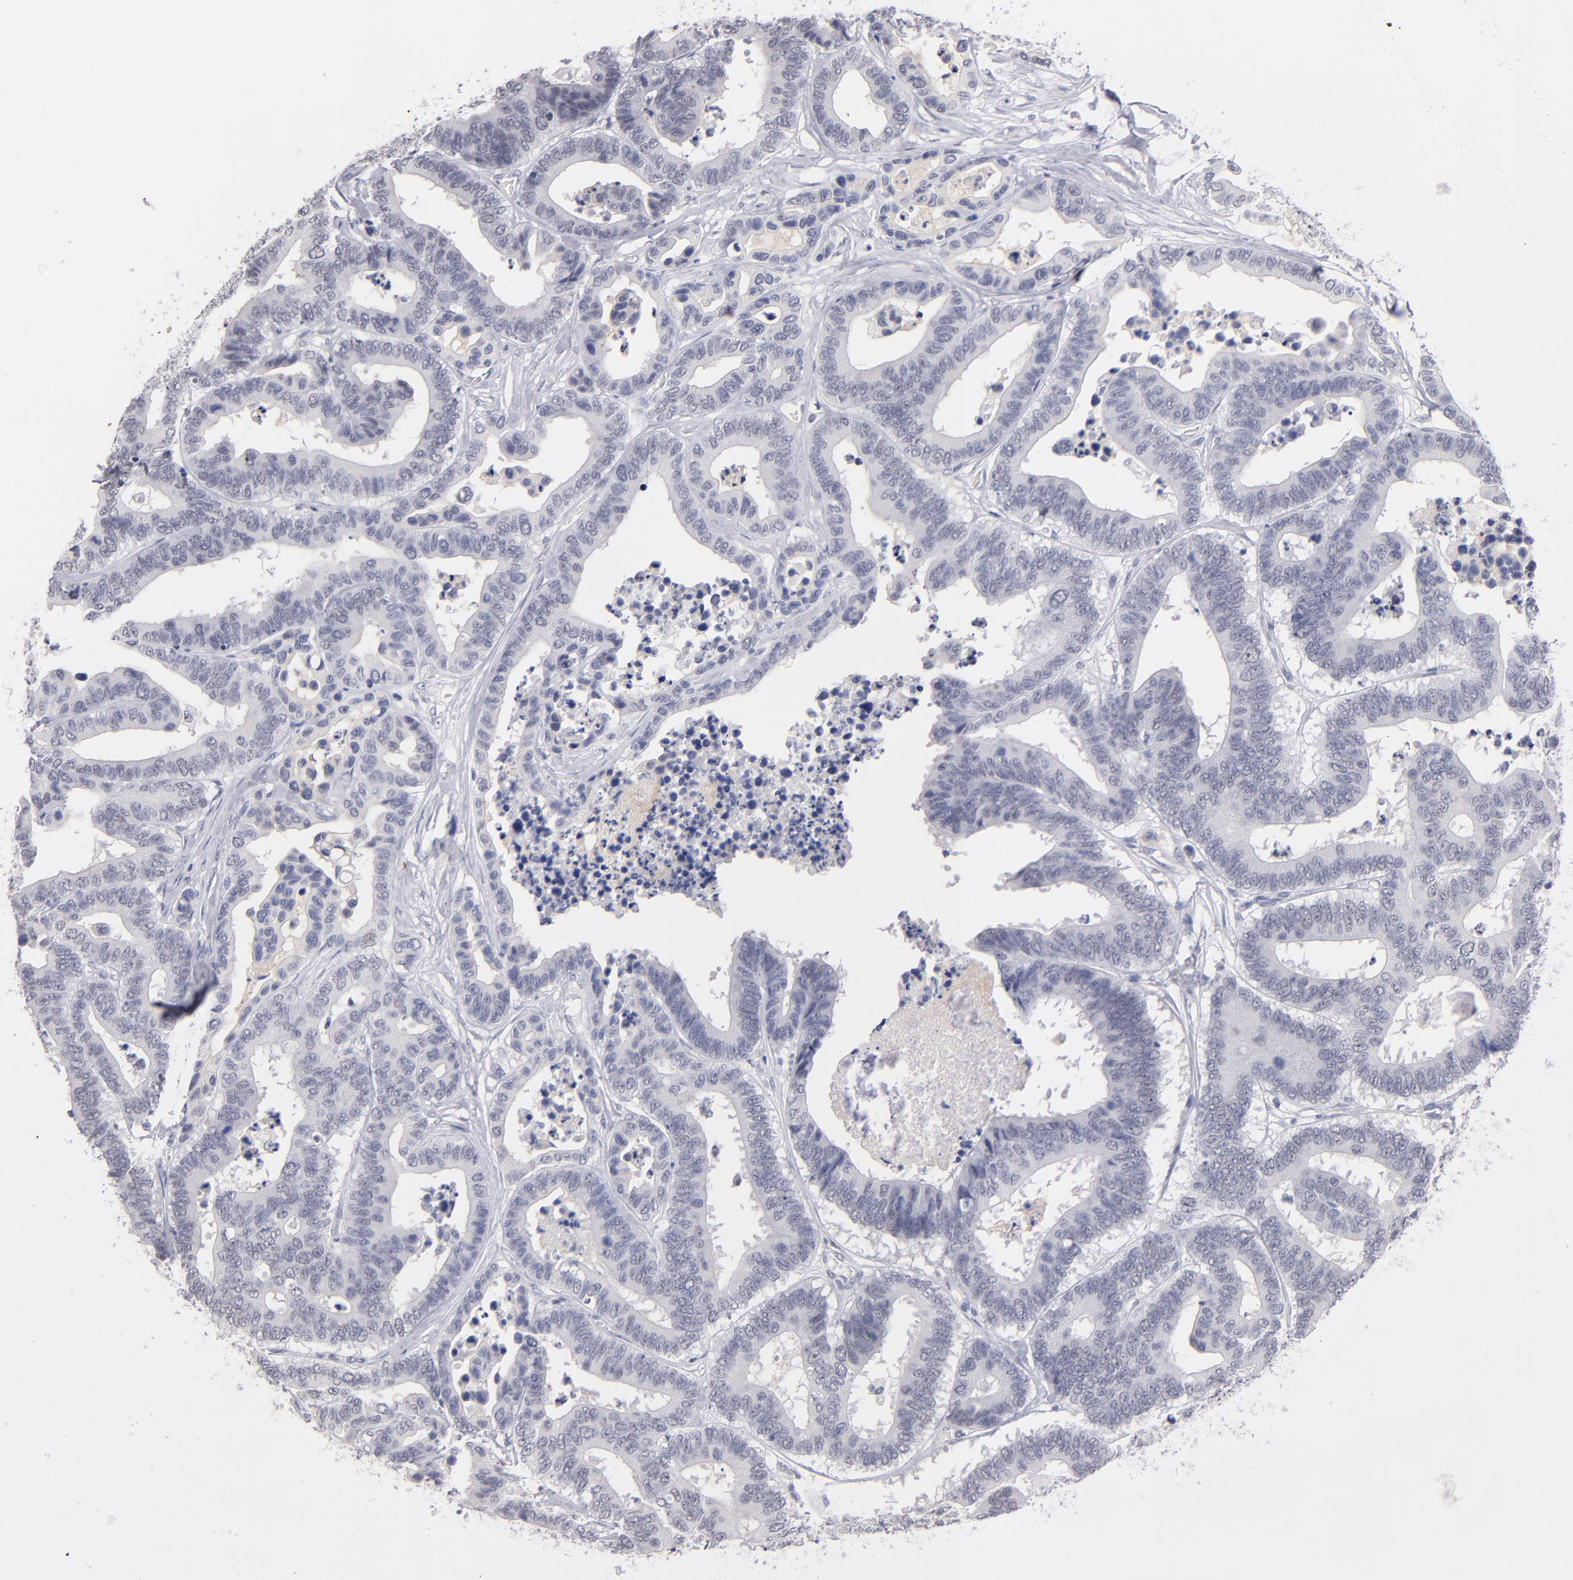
{"staining": {"intensity": "negative", "quantity": "none", "location": "none"}, "tissue": "colorectal cancer", "cell_type": "Tumor cells", "image_type": "cancer", "snomed": [{"axis": "morphology", "description": "Adenocarcinoma, NOS"}, {"axis": "topography", "description": "Colon"}], "caption": "Colorectal cancer (adenocarcinoma) was stained to show a protein in brown. There is no significant positivity in tumor cells.", "gene": "TEX11", "patient": {"sex": "male", "age": 82}}